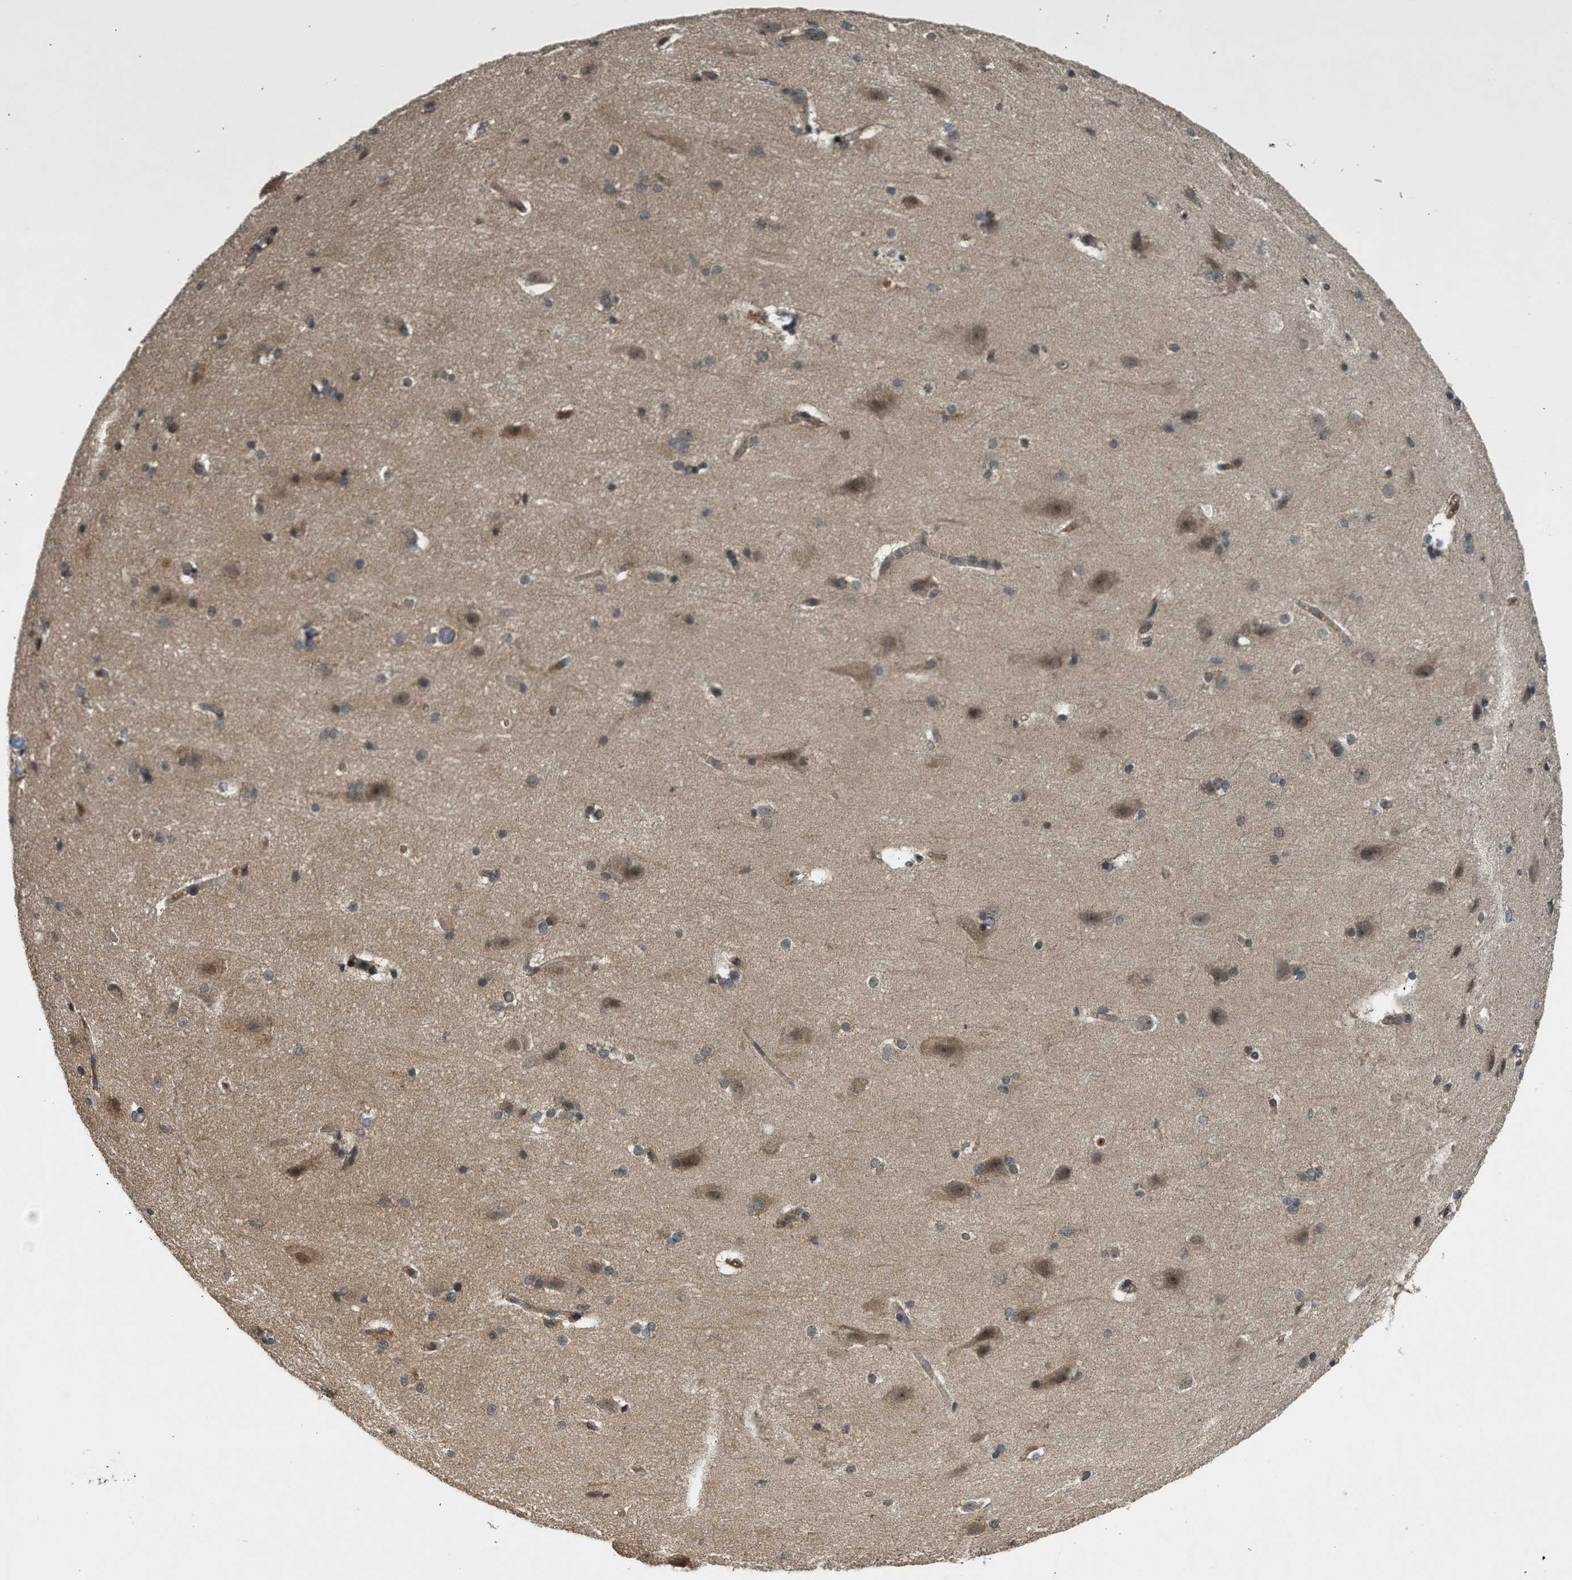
{"staining": {"intensity": "negative", "quantity": "none", "location": "none"}, "tissue": "cerebral cortex", "cell_type": "Endothelial cells", "image_type": "normal", "snomed": [{"axis": "morphology", "description": "Normal tissue, NOS"}, {"axis": "topography", "description": "Cerebral cortex"}, {"axis": "topography", "description": "Hippocampus"}], "caption": "This is a photomicrograph of IHC staining of benign cerebral cortex, which shows no positivity in endothelial cells.", "gene": "ADCY8", "patient": {"sex": "female", "age": 19}}